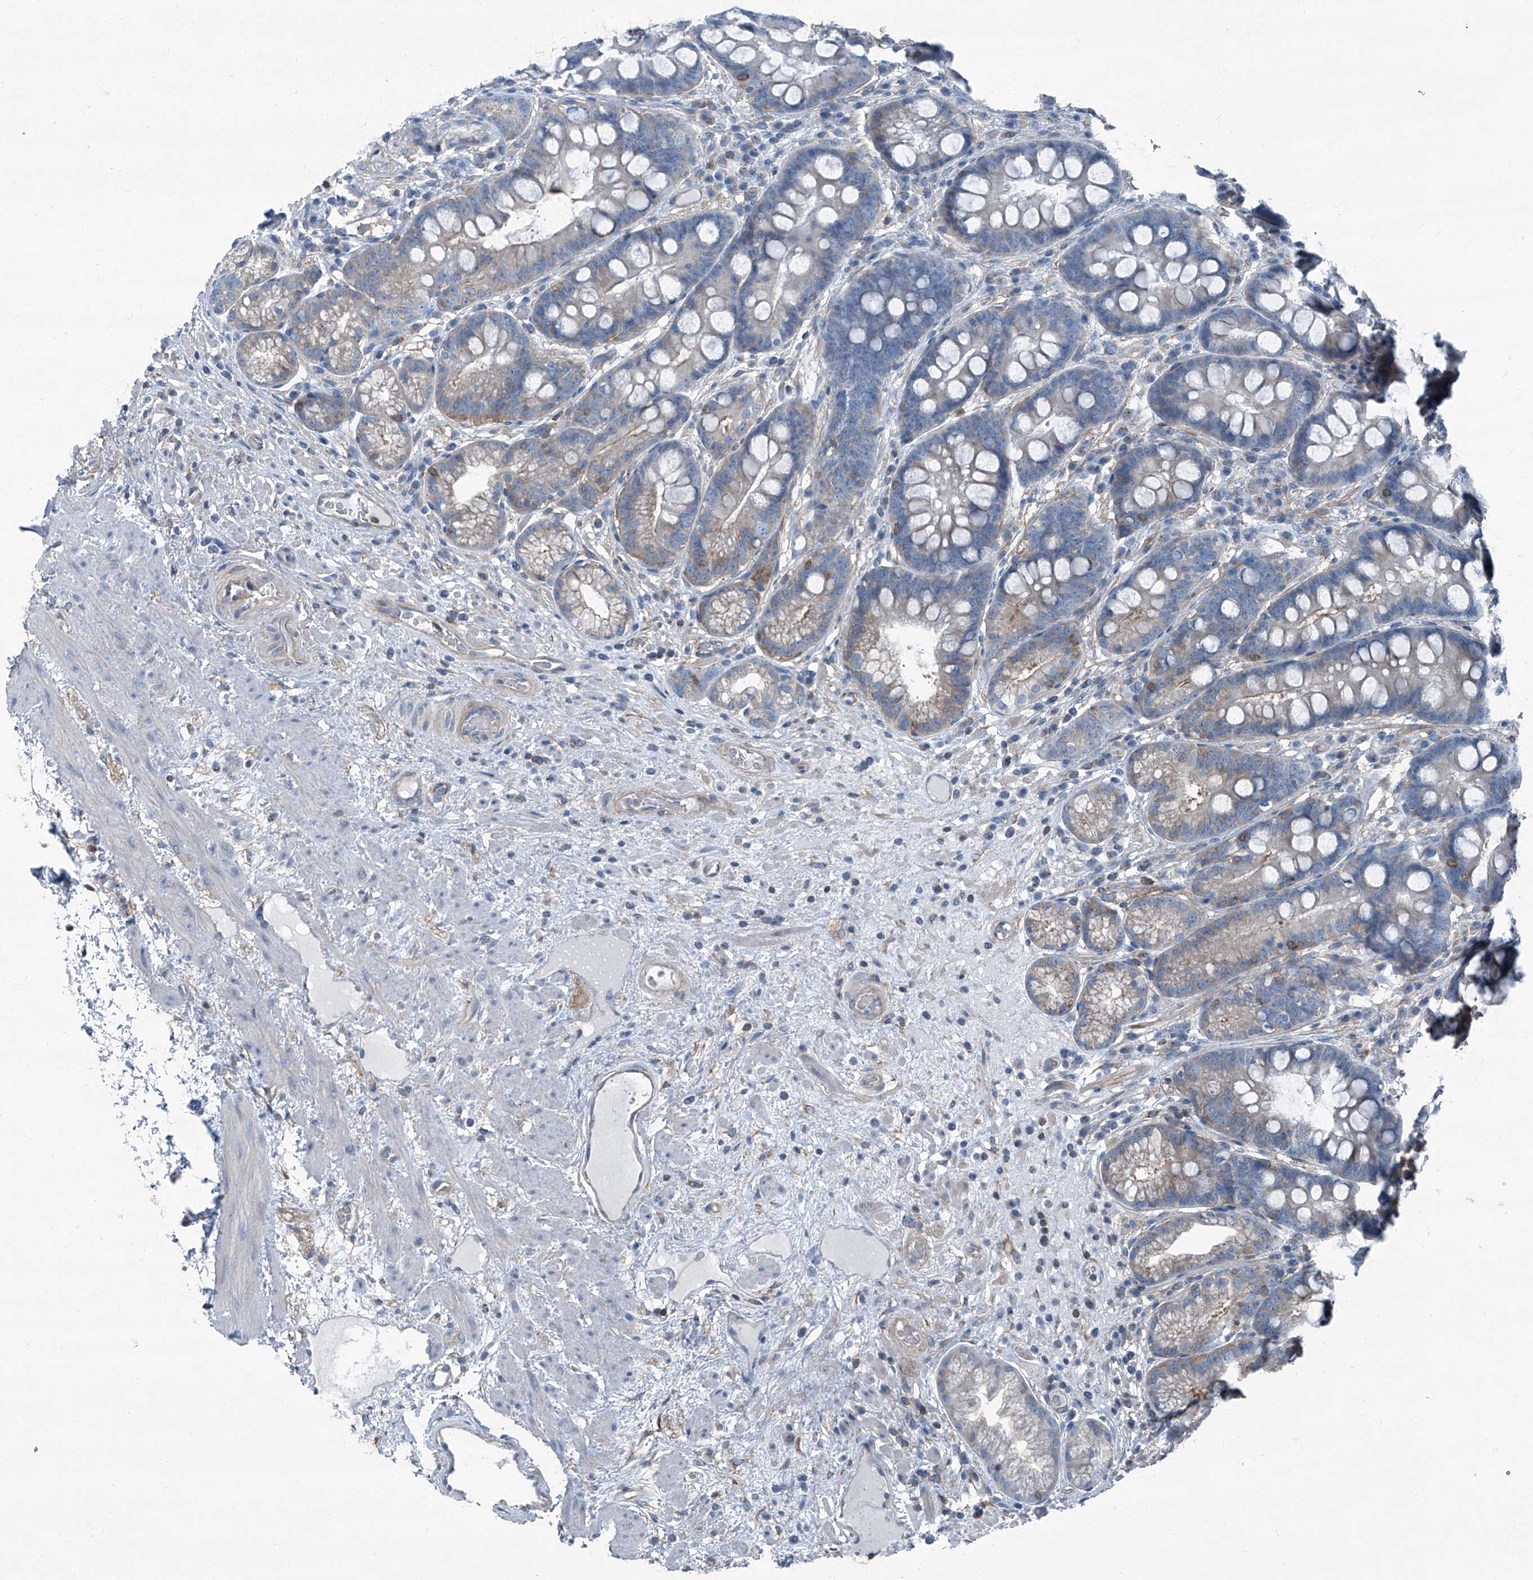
{"staining": {"intensity": "weak", "quantity": "<25%", "location": "cytoplasmic/membranous"}, "tissue": "stomach", "cell_type": "Glandular cells", "image_type": "normal", "snomed": [{"axis": "morphology", "description": "Normal tissue, NOS"}, {"axis": "topography", "description": "Stomach"}], "caption": "High magnification brightfield microscopy of benign stomach stained with DAB (brown) and counterstained with hematoxylin (blue): glandular cells show no significant positivity.", "gene": "SEPTIN7", "patient": {"sex": "male", "age": 57}}